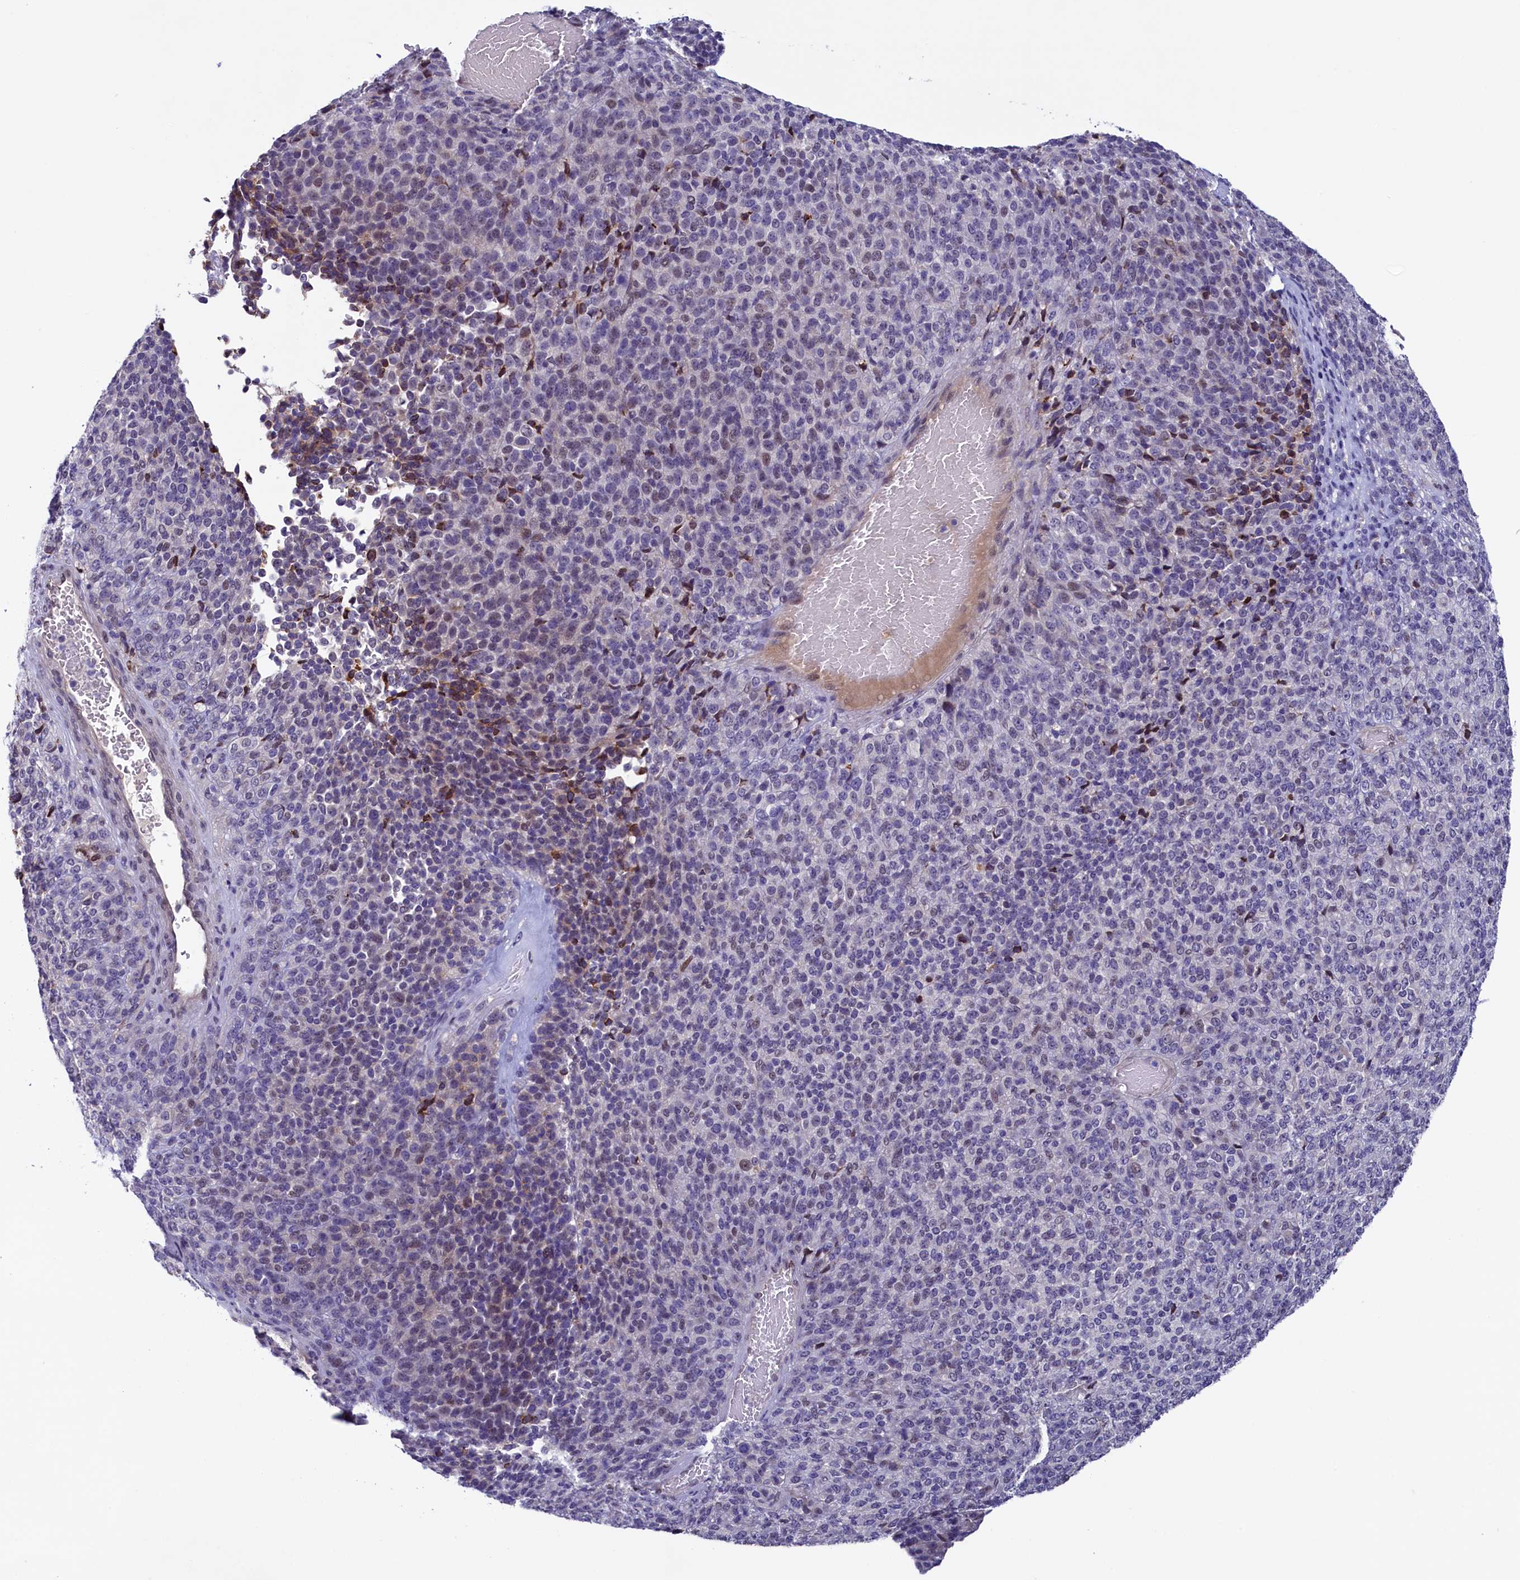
{"staining": {"intensity": "weak", "quantity": "<25%", "location": "nuclear"}, "tissue": "melanoma", "cell_type": "Tumor cells", "image_type": "cancer", "snomed": [{"axis": "morphology", "description": "Malignant melanoma, Metastatic site"}, {"axis": "topography", "description": "Brain"}], "caption": "IHC micrograph of malignant melanoma (metastatic site) stained for a protein (brown), which exhibits no expression in tumor cells.", "gene": "FLYWCH2", "patient": {"sex": "female", "age": 56}}